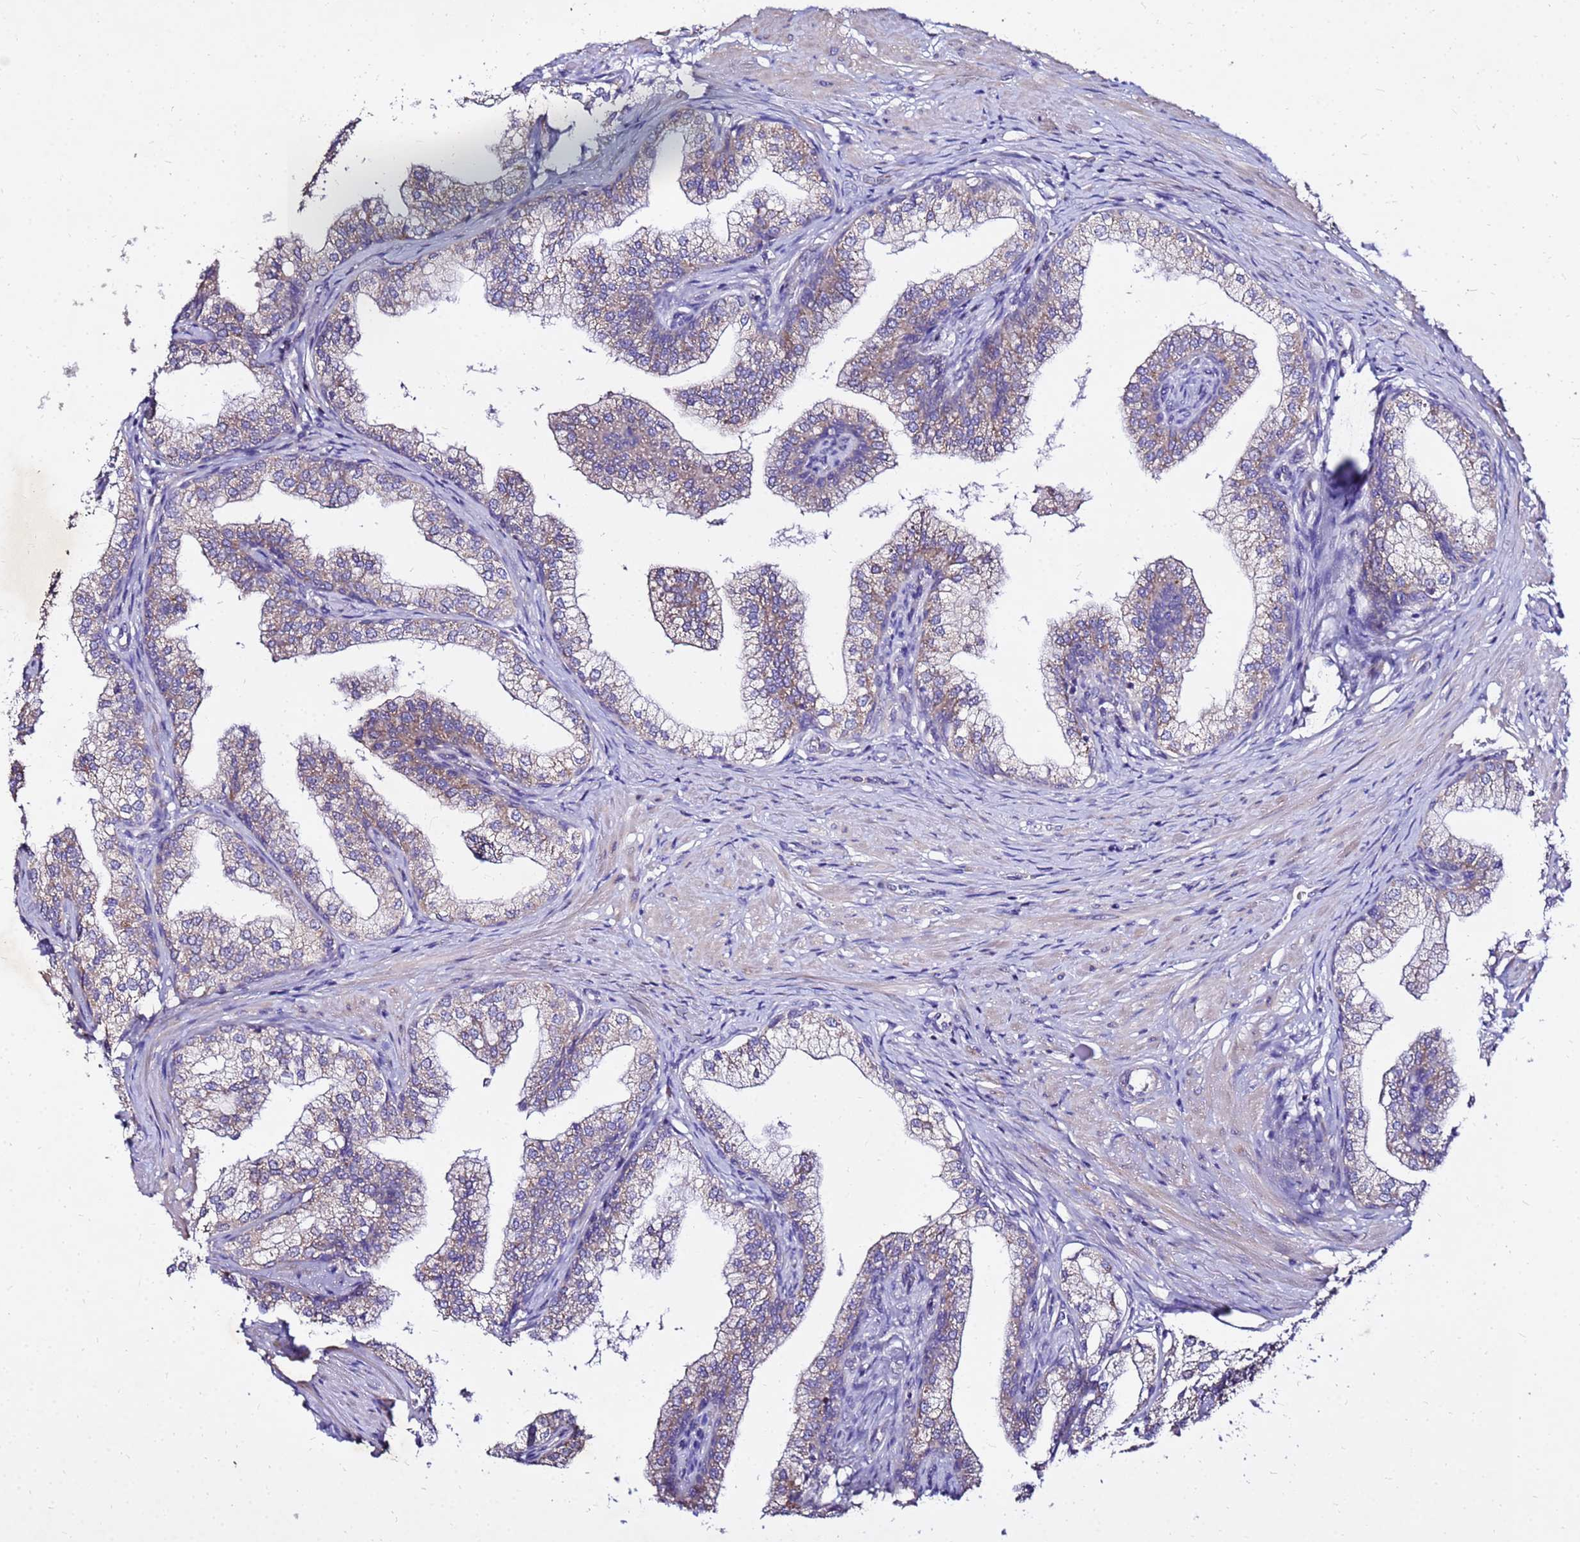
{"staining": {"intensity": "moderate", "quantity": "<25%", "location": "cytoplasmic/membranous"}, "tissue": "prostate", "cell_type": "Glandular cells", "image_type": "normal", "snomed": [{"axis": "morphology", "description": "Normal tissue, NOS"}, {"axis": "topography", "description": "Prostate"}], "caption": "Immunohistochemistry (IHC) histopathology image of normal prostate: human prostate stained using immunohistochemistry reveals low levels of moderate protein expression localized specifically in the cytoplasmic/membranous of glandular cells, appearing as a cytoplasmic/membranous brown color.", "gene": "COX14", "patient": {"sex": "male", "age": 60}}